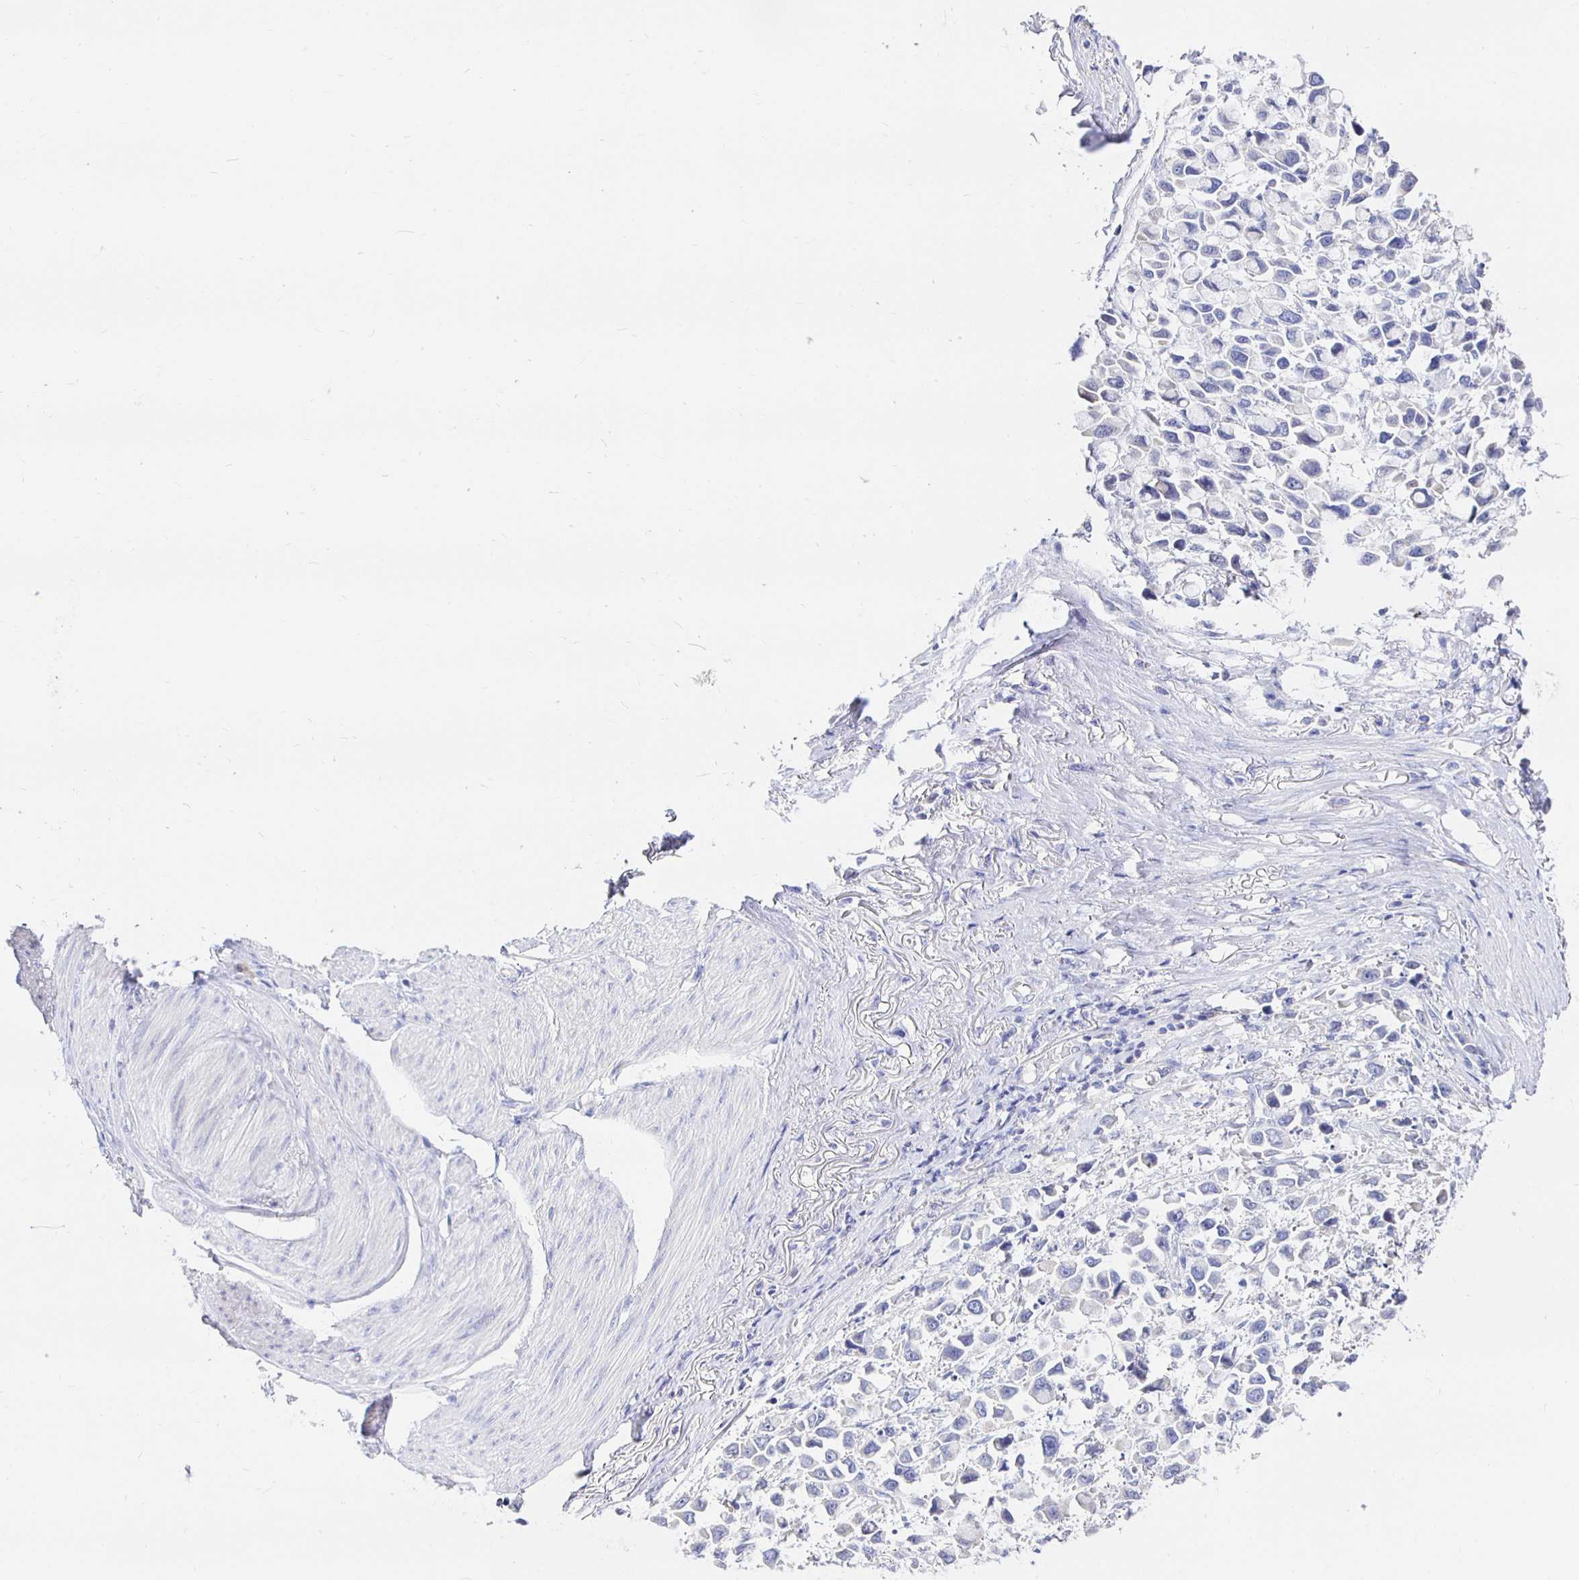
{"staining": {"intensity": "negative", "quantity": "none", "location": "none"}, "tissue": "stomach cancer", "cell_type": "Tumor cells", "image_type": "cancer", "snomed": [{"axis": "morphology", "description": "Adenocarcinoma, NOS"}, {"axis": "topography", "description": "Stomach"}], "caption": "The IHC micrograph has no significant positivity in tumor cells of stomach cancer tissue.", "gene": "UMOD", "patient": {"sex": "female", "age": 81}}